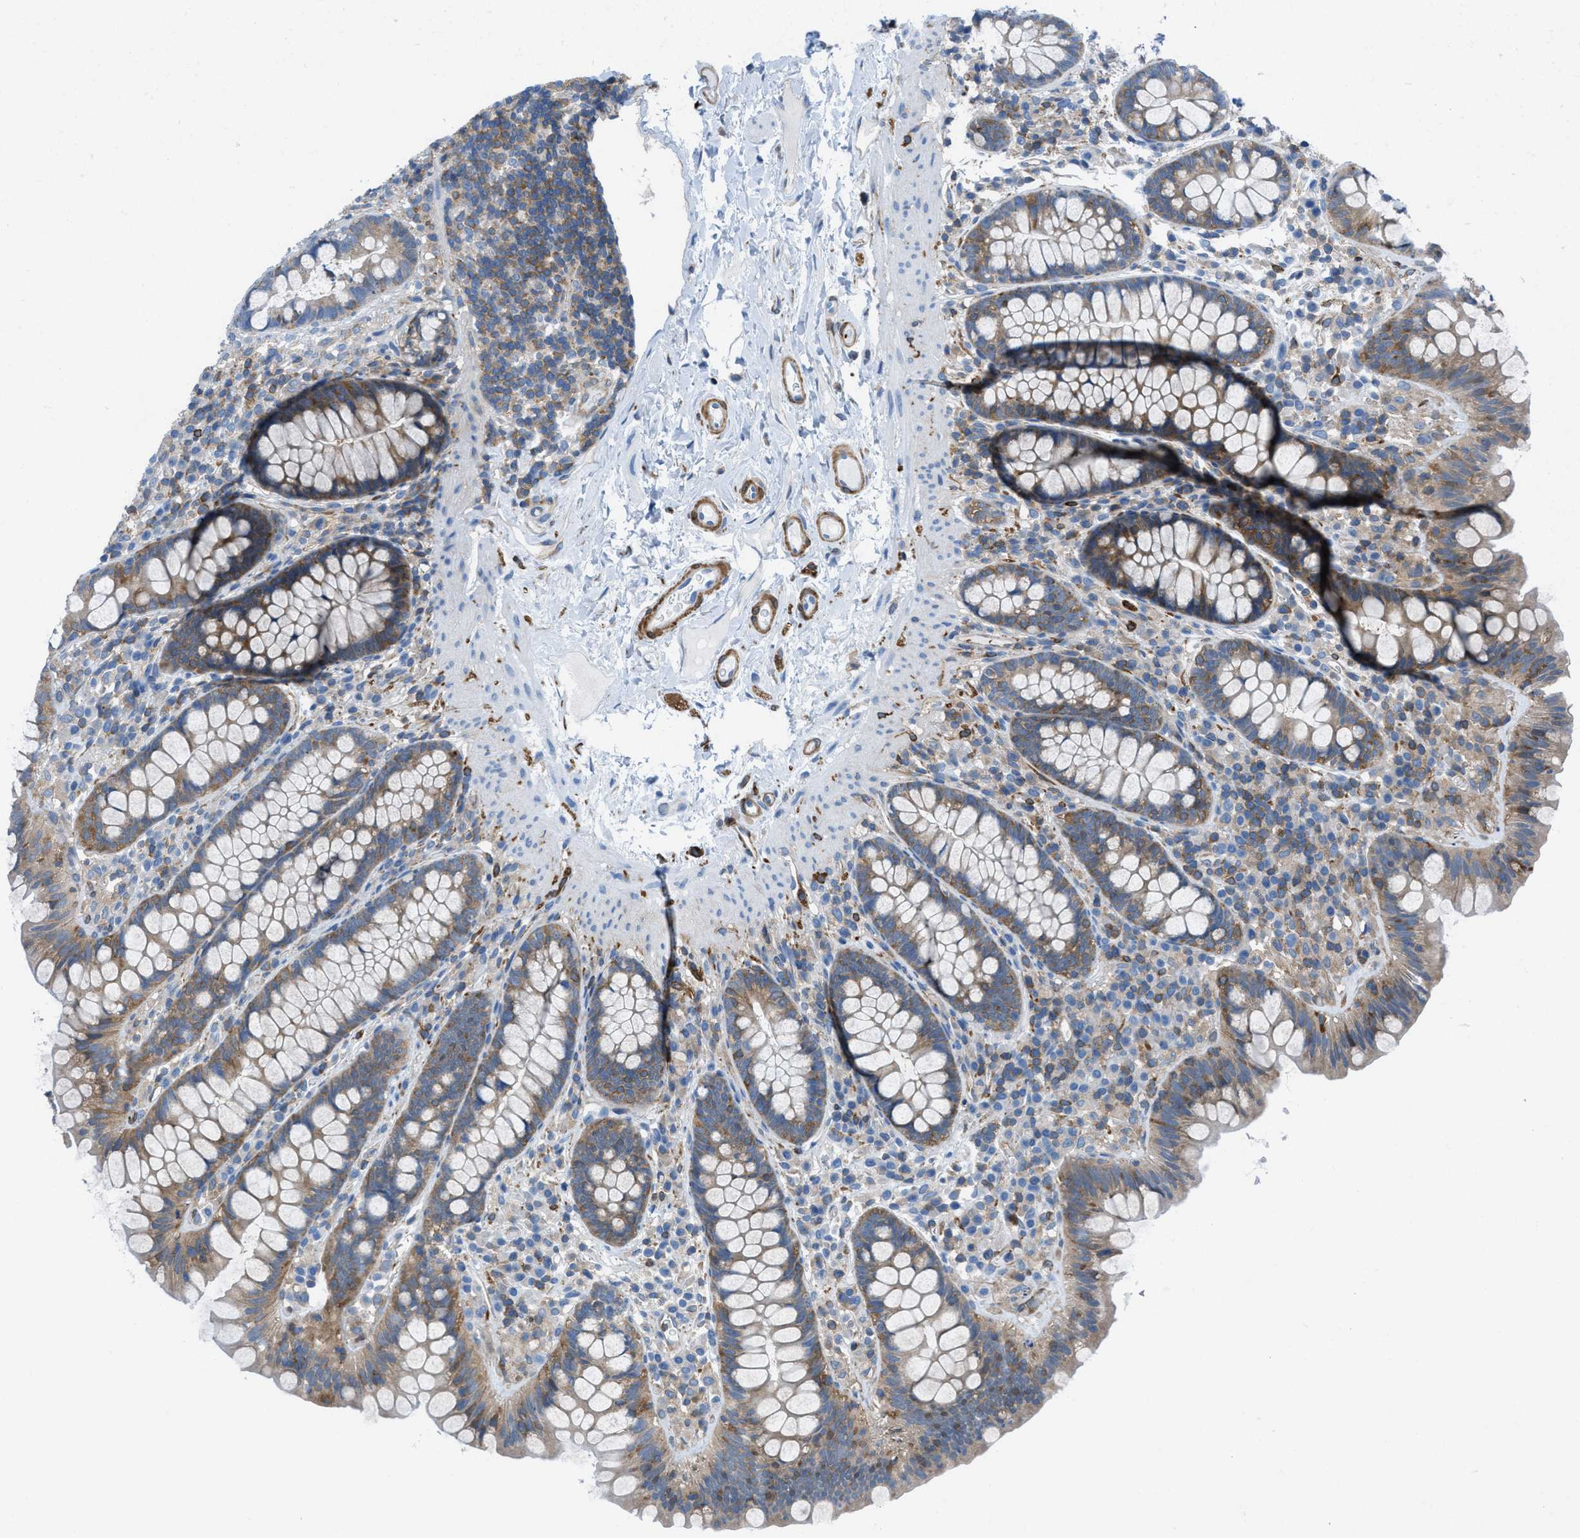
{"staining": {"intensity": "strong", "quantity": ">75%", "location": "cytoplasmic/membranous"}, "tissue": "colon", "cell_type": "Endothelial cells", "image_type": "normal", "snomed": [{"axis": "morphology", "description": "Normal tissue, NOS"}, {"axis": "topography", "description": "Colon"}], "caption": "DAB (3,3'-diaminobenzidine) immunohistochemical staining of benign colon shows strong cytoplasmic/membranous protein expression in approximately >75% of endothelial cells. (Brightfield microscopy of DAB IHC at high magnification).", "gene": "MAPRE2", "patient": {"sex": "female", "age": 80}}